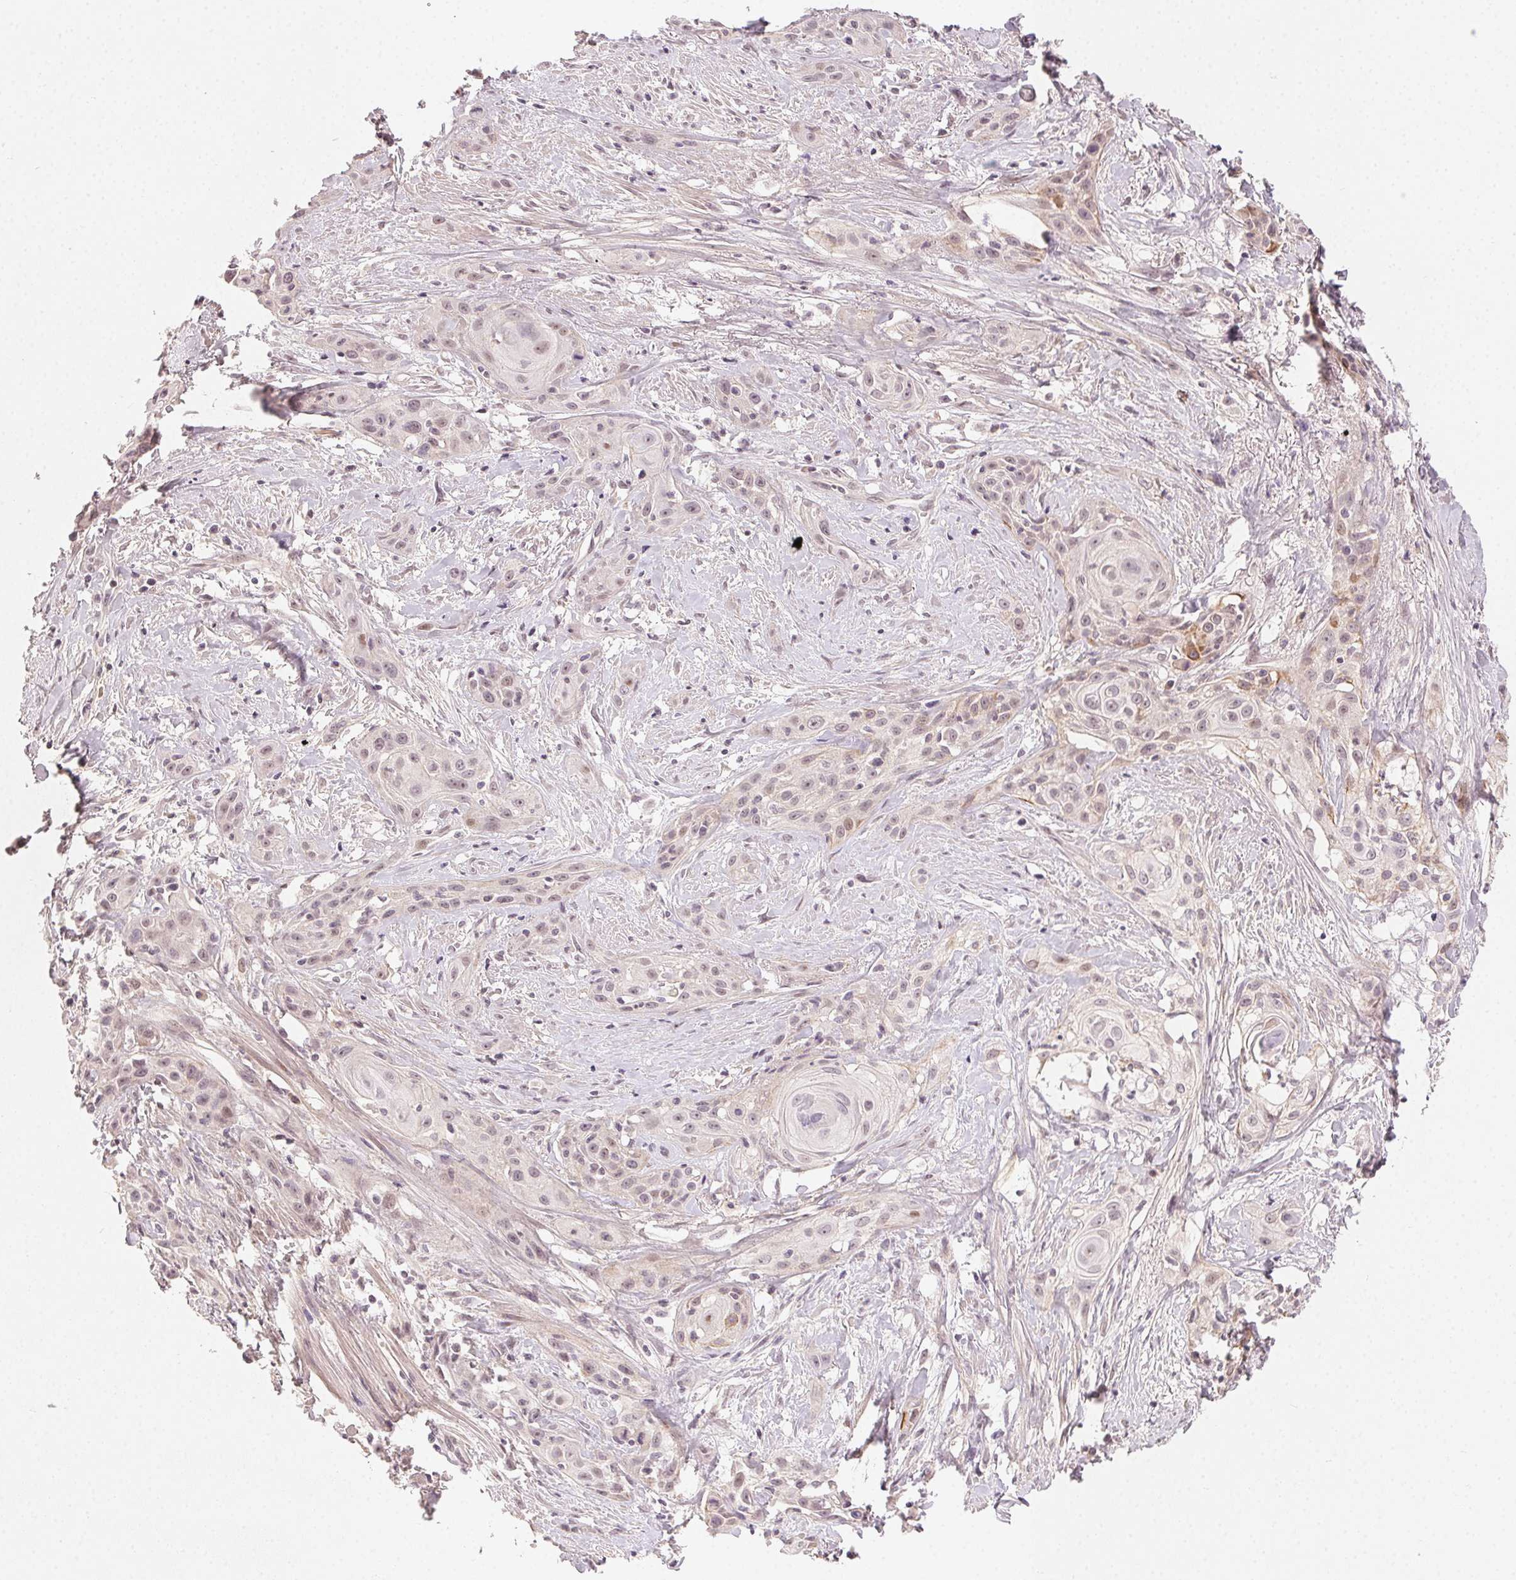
{"staining": {"intensity": "negative", "quantity": "none", "location": "none"}, "tissue": "skin cancer", "cell_type": "Tumor cells", "image_type": "cancer", "snomed": [{"axis": "morphology", "description": "Squamous cell carcinoma, NOS"}, {"axis": "topography", "description": "Skin"}, {"axis": "topography", "description": "Anal"}], "caption": "DAB (3,3'-diaminobenzidine) immunohistochemical staining of skin cancer (squamous cell carcinoma) exhibits no significant staining in tumor cells. (DAB IHC visualized using brightfield microscopy, high magnification).", "gene": "TUB", "patient": {"sex": "male", "age": 64}}